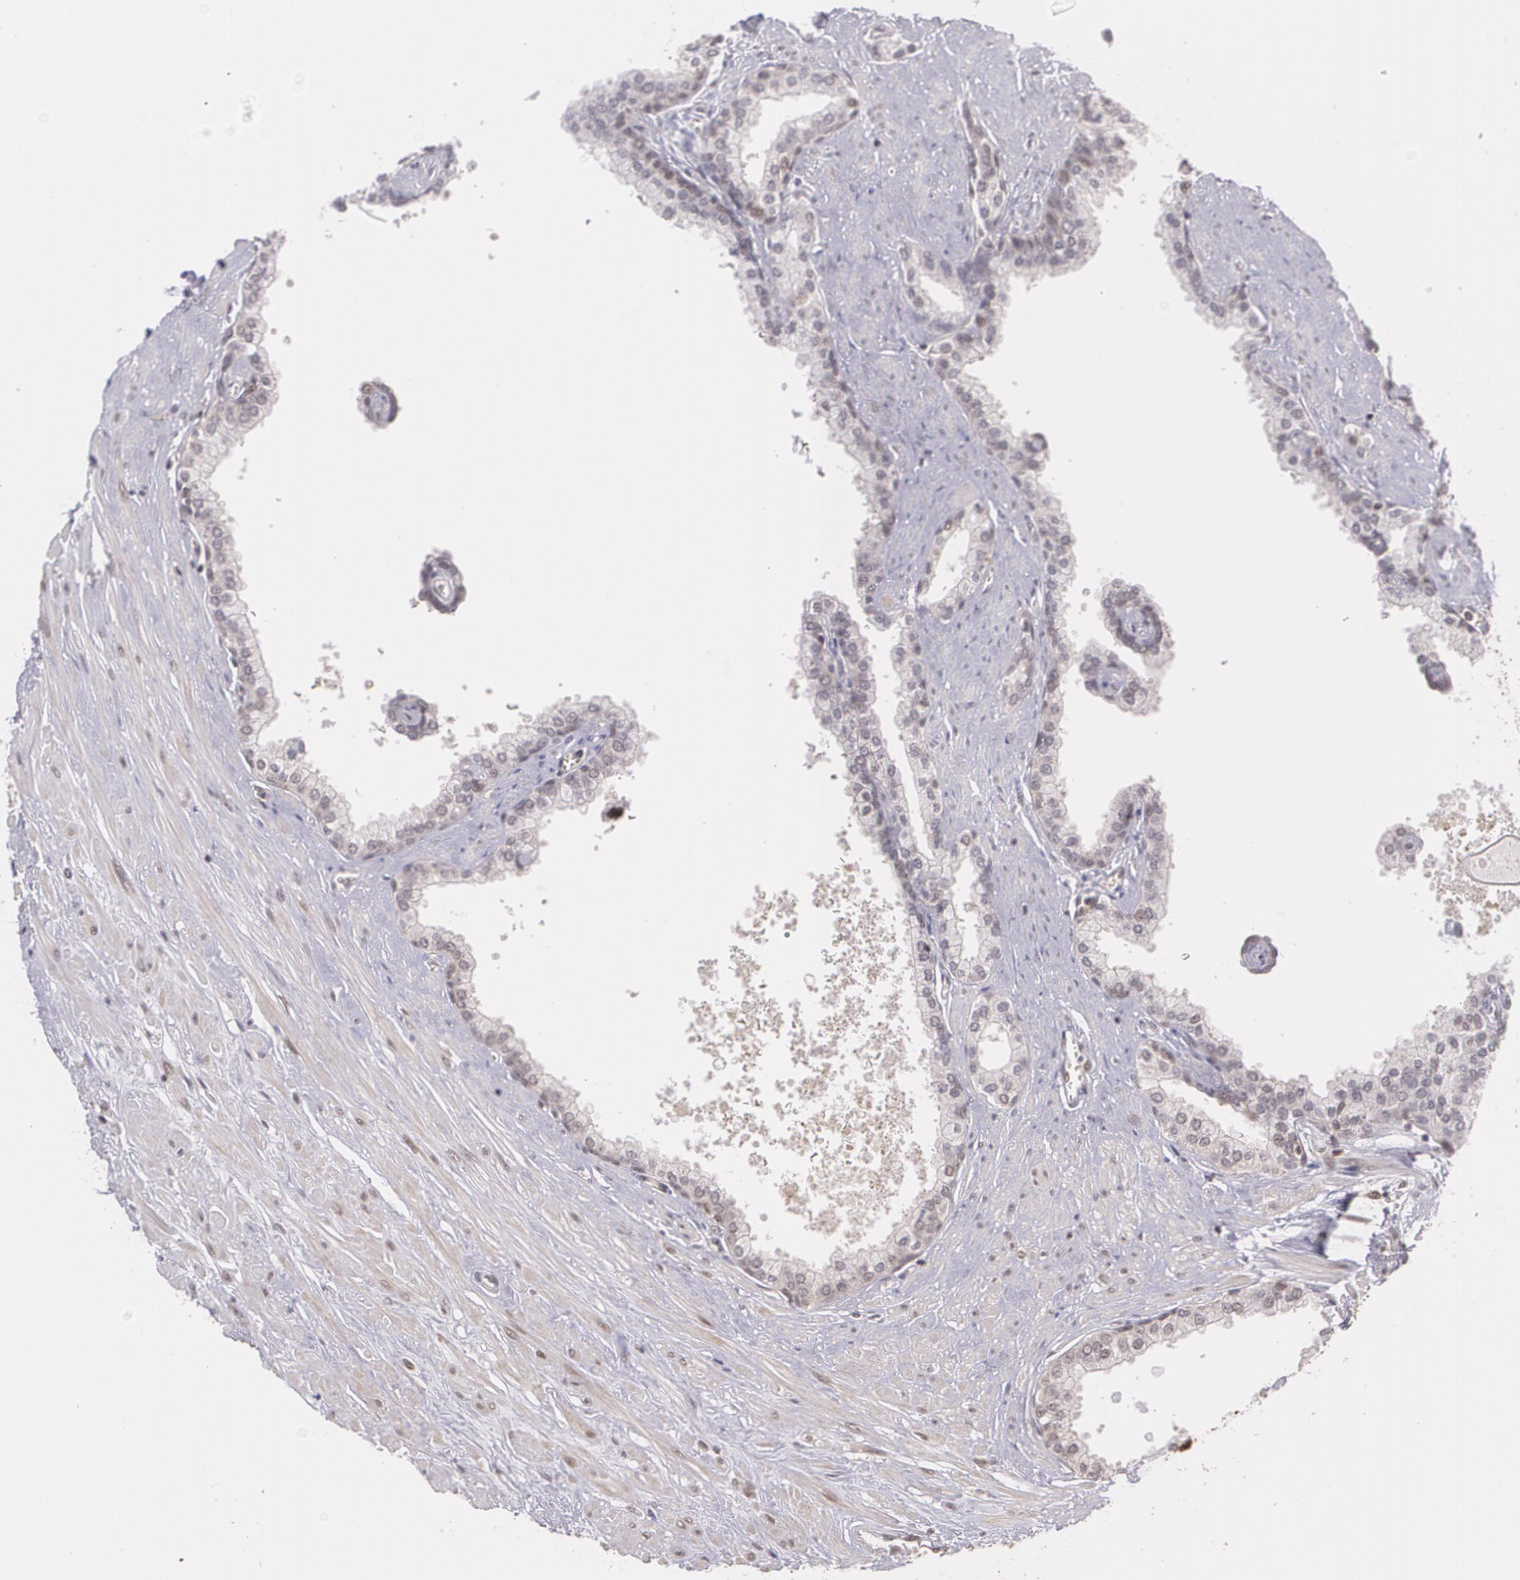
{"staining": {"intensity": "weak", "quantity": "25%-75%", "location": "cytoplasmic/membranous,nuclear"}, "tissue": "prostate", "cell_type": "Glandular cells", "image_type": "normal", "snomed": [{"axis": "morphology", "description": "Normal tissue, NOS"}, {"axis": "topography", "description": "Prostate"}], "caption": "High-power microscopy captured an immunohistochemistry (IHC) histopathology image of unremarkable prostate, revealing weak cytoplasmic/membranous,nuclear expression in approximately 25%-75% of glandular cells.", "gene": "CUL2", "patient": {"sex": "male", "age": 60}}